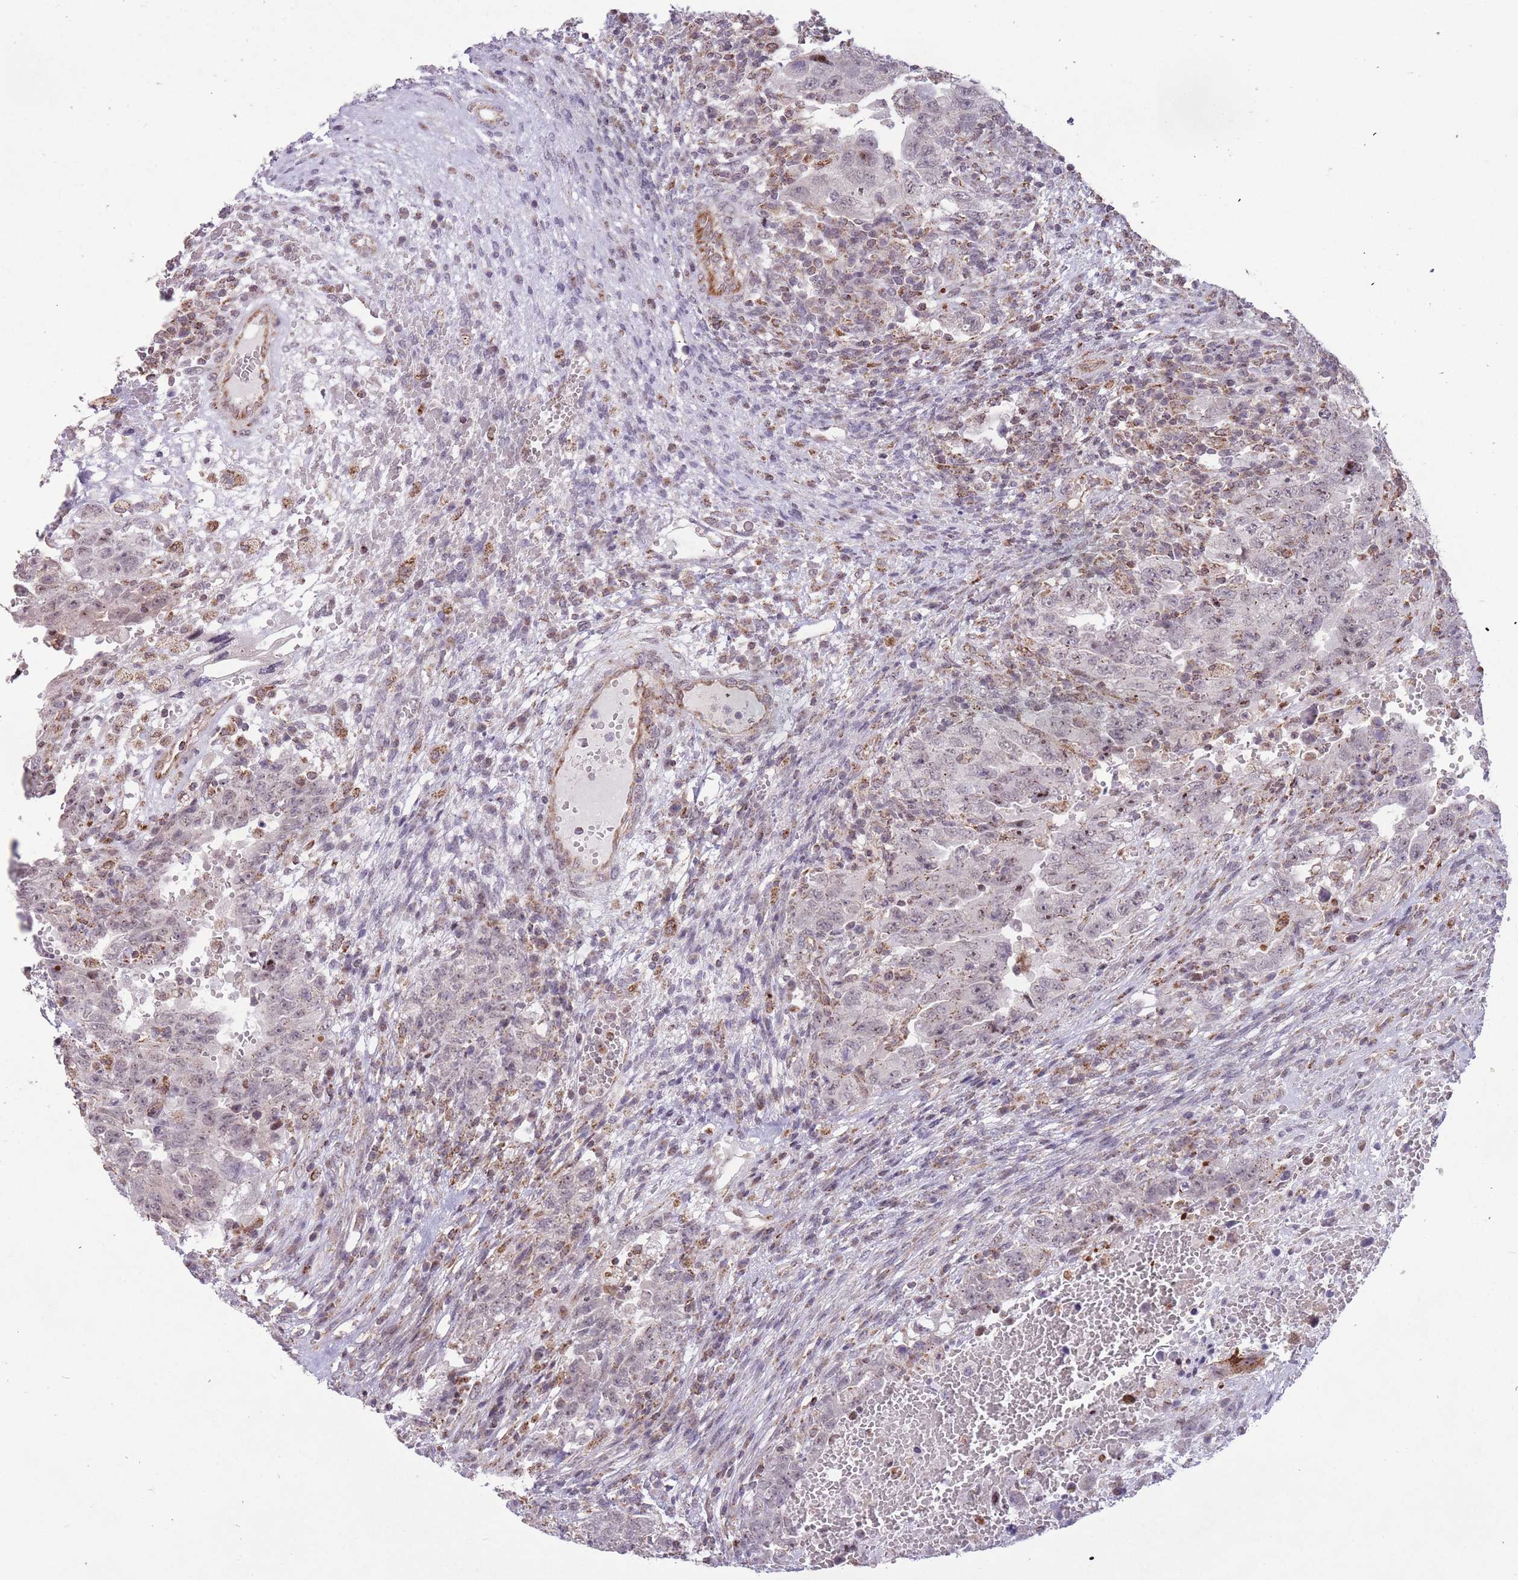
{"staining": {"intensity": "moderate", "quantity": "<25%", "location": "nuclear"}, "tissue": "testis cancer", "cell_type": "Tumor cells", "image_type": "cancer", "snomed": [{"axis": "morphology", "description": "Carcinoma, Embryonal, NOS"}, {"axis": "topography", "description": "Testis"}], "caption": "Brown immunohistochemical staining in testis embryonal carcinoma exhibits moderate nuclear positivity in approximately <25% of tumor cells.", "gene": "DPYSL4", "patient": {"sex": "male", "age": 26}}